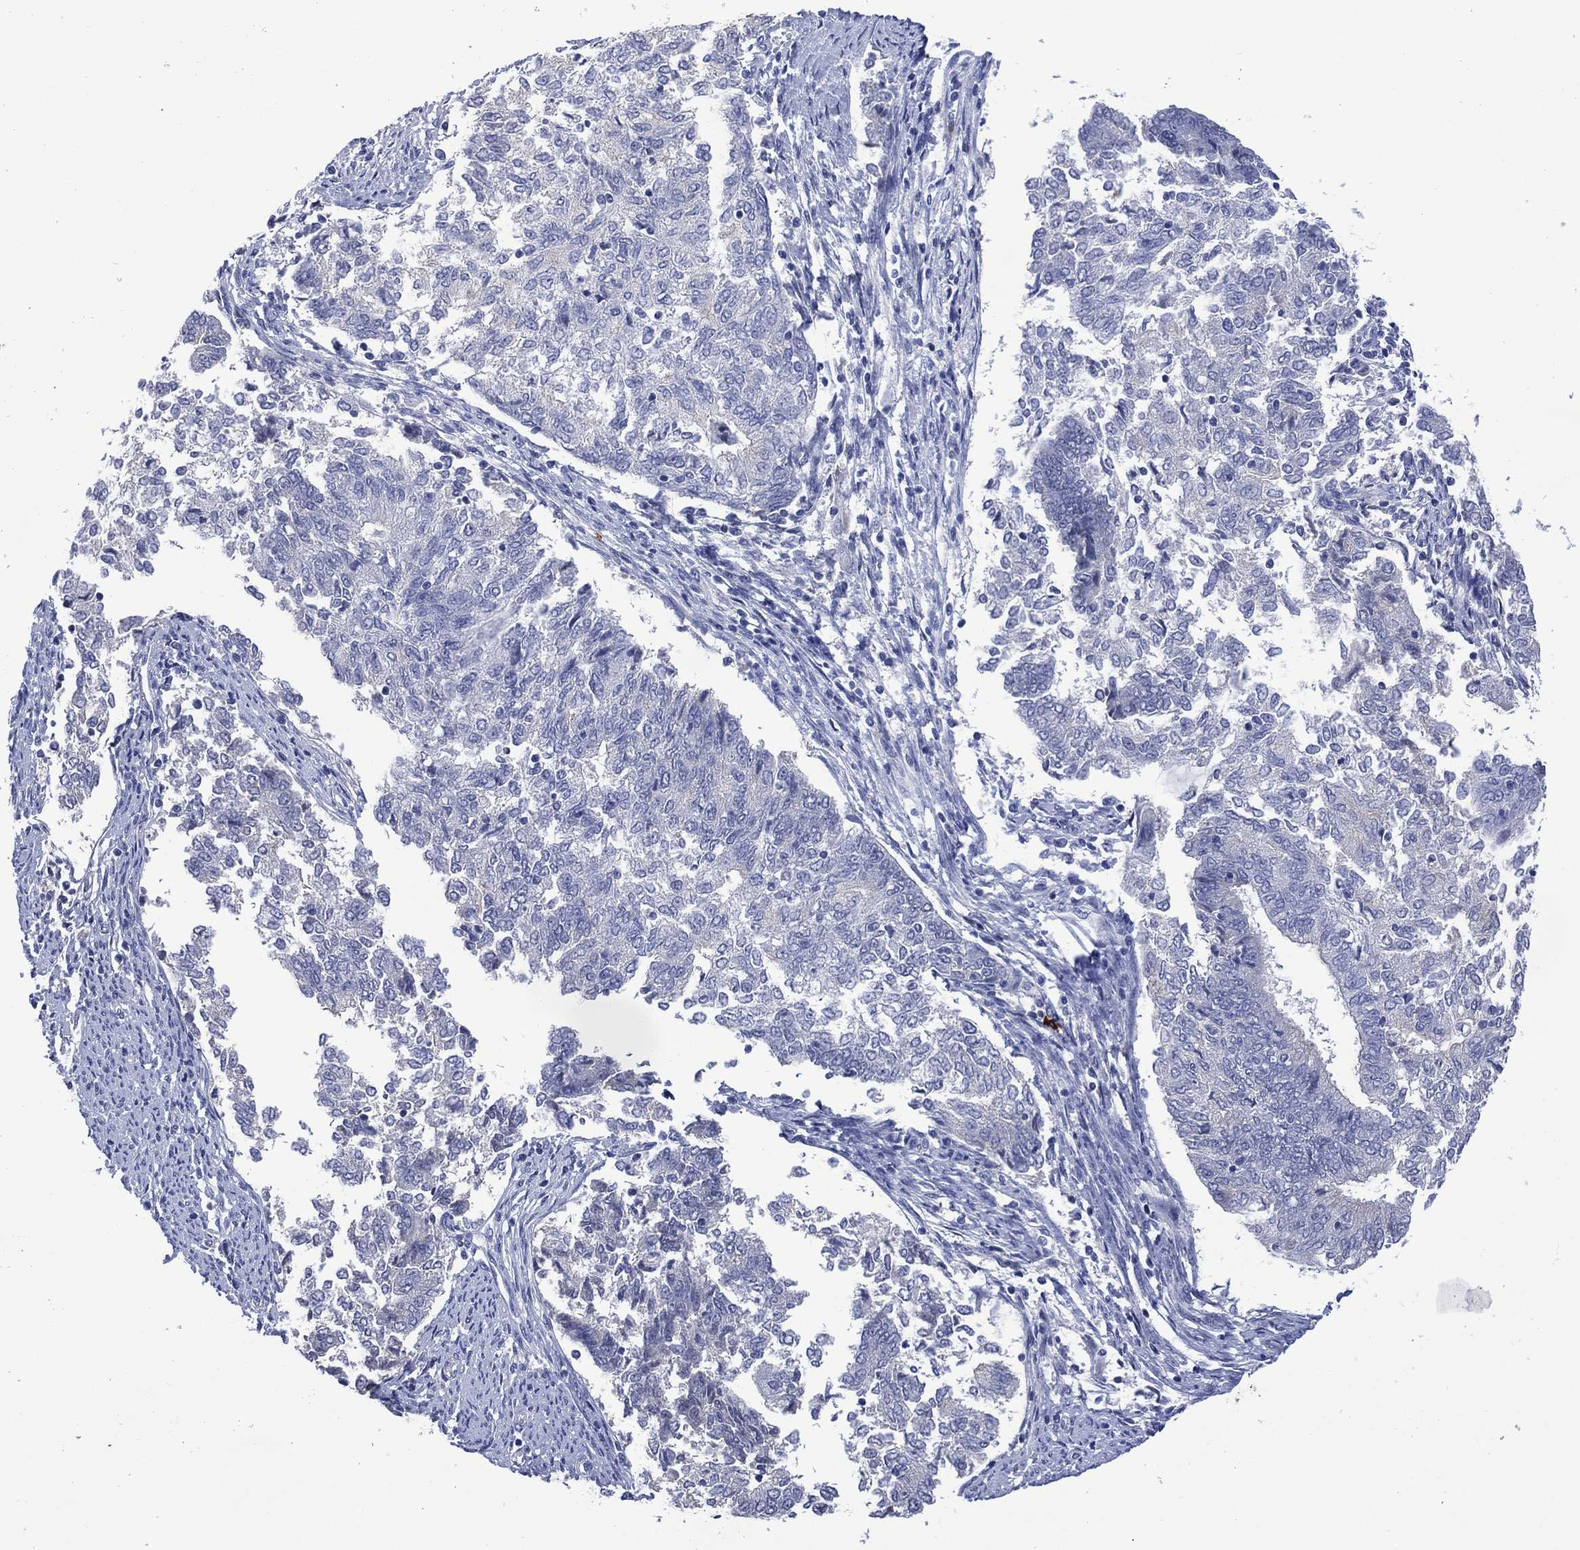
{"staining": {"intensity": "negative", "quantity": "none", "location": "none"}, "tissue": "endometrial cancer", "cell_type": "Tumor cells", "image_type": "cancer", "snomed": [{"axis": "morphology", "description": "Adenocarcinoma, NOS"}, {"axis": "topography", "description": "Endometrium"}], "caption": "IHC of endometrial adenocarcinoma exhibits no staining in tumor cells.", "gene": "USP26", "patient": {"sex": "female", "age": 65}}